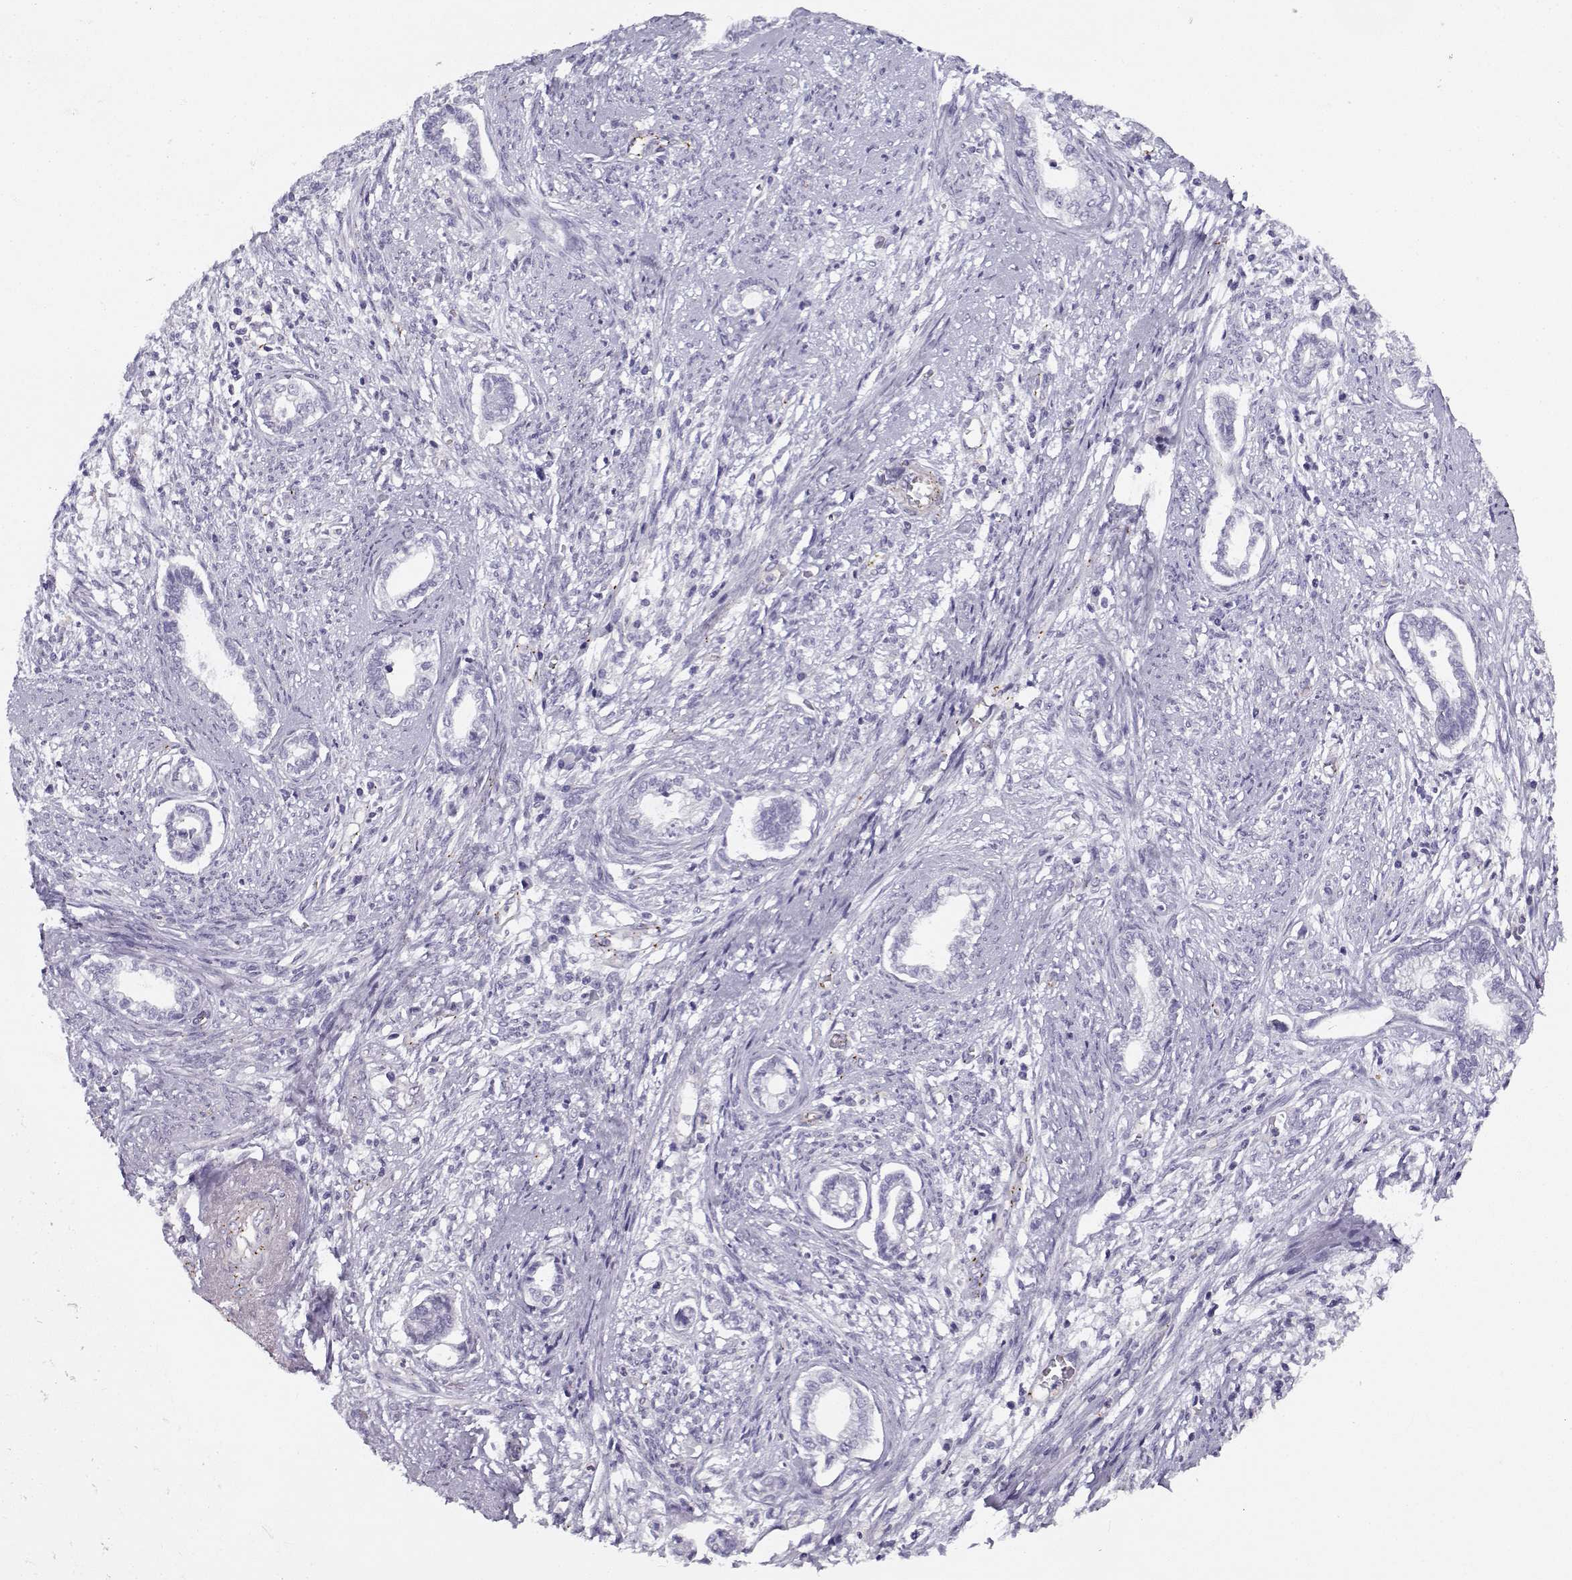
{"staining": {"intensity": "negative", "quantity": "none", "location": "none"}, "tissue": "cervical cancer", "cell_type": "Tumor cells", "image_type": "cancer", "snomed": [{"axis": "morphology", "description": "Adenocarcinoma, NOS"}, {"axis": "topography", "description": "Cervix"}], "caption": "IHC image of neoplastic tissue: cervical cancer stained with DAB (3,3'-diaminobenzidine) displays no significant protein expression in tumor cells.", "gene": "MYO1A", "patient": {"sex": "female", "age": 62}}